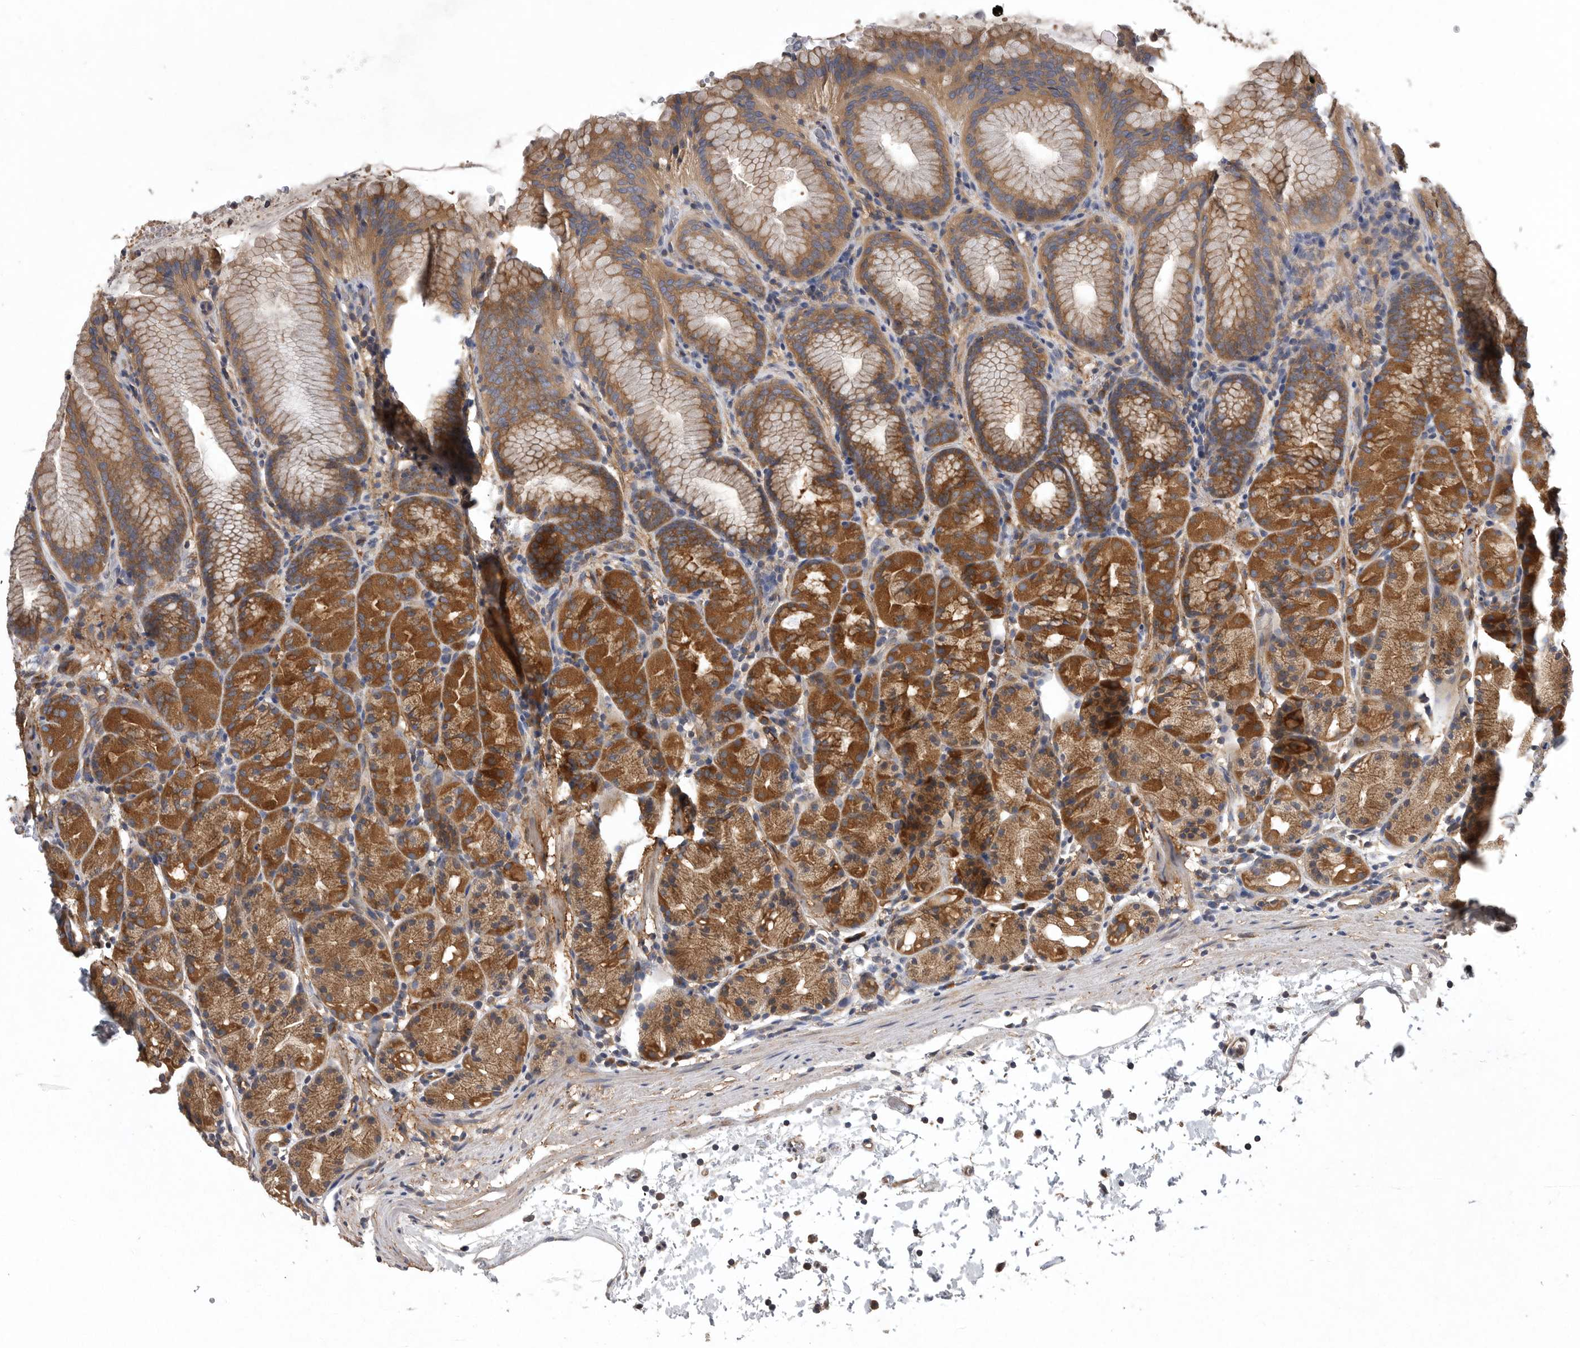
{"staining": {"intensity": "strong", "quantity": ">75%", "location": "cytoplasmic/membranous"}, "tissue": "stomach", "cell_type": "Glandular cells", "image_type": "normal", "snomed": [{"axis": "morphology", "description": "Normal tissue, NOS"}, {"axis": "topography", "description": "Stomach, upper"}], "caption": "Protein positivity by IHC exhibits strong cytoplasmic/membranous expression in about >75% of glandular cells in benign stomach. The protein of interest is shown in brown color, while the nuclei are stained blue.", "gene": "OXR1", "patient": {"sex": "male", "age": 48}}